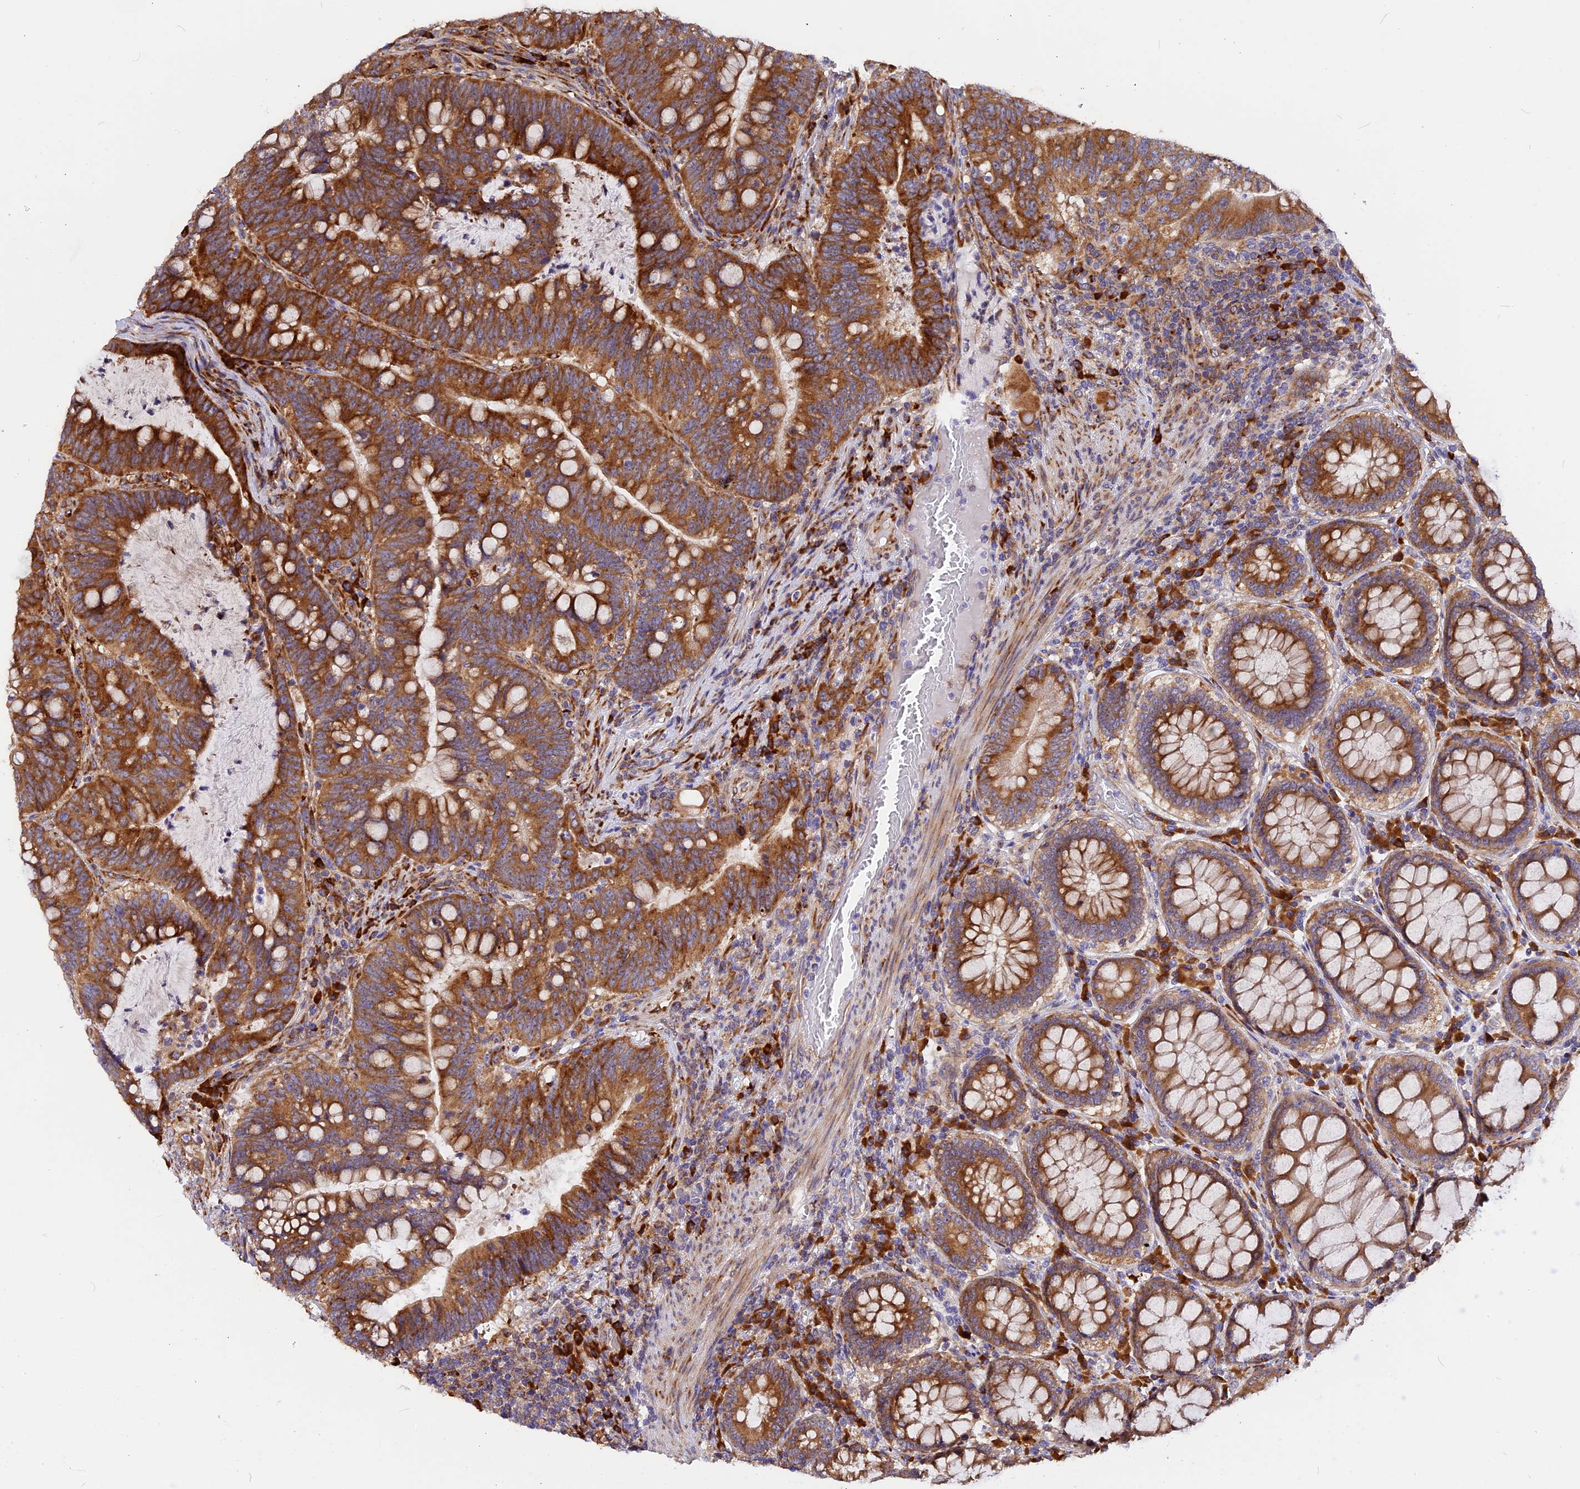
{"staining": {"intensity": "strong", "quantity": ">75%", "location": "cytoplasmic/membranous"}, "tissue": "colorectal cancer", "cell_type": "Tumor cells", "image_type": "cancer", "snomed": [{"axis": "morphology", "description": "Adenocarcinoma, NOS"}, {"axis": "topography", "description": "Colon"}], "caption": "This is an image of immunohistochemistry (IHC) staining of colorectal cancer (adenocarcinoma), which shows strong expression in the cytoplasmic/membranous of tumor cells.", "gene": "GNPTAB", "patient": {"sex": "female", "age": 66}}